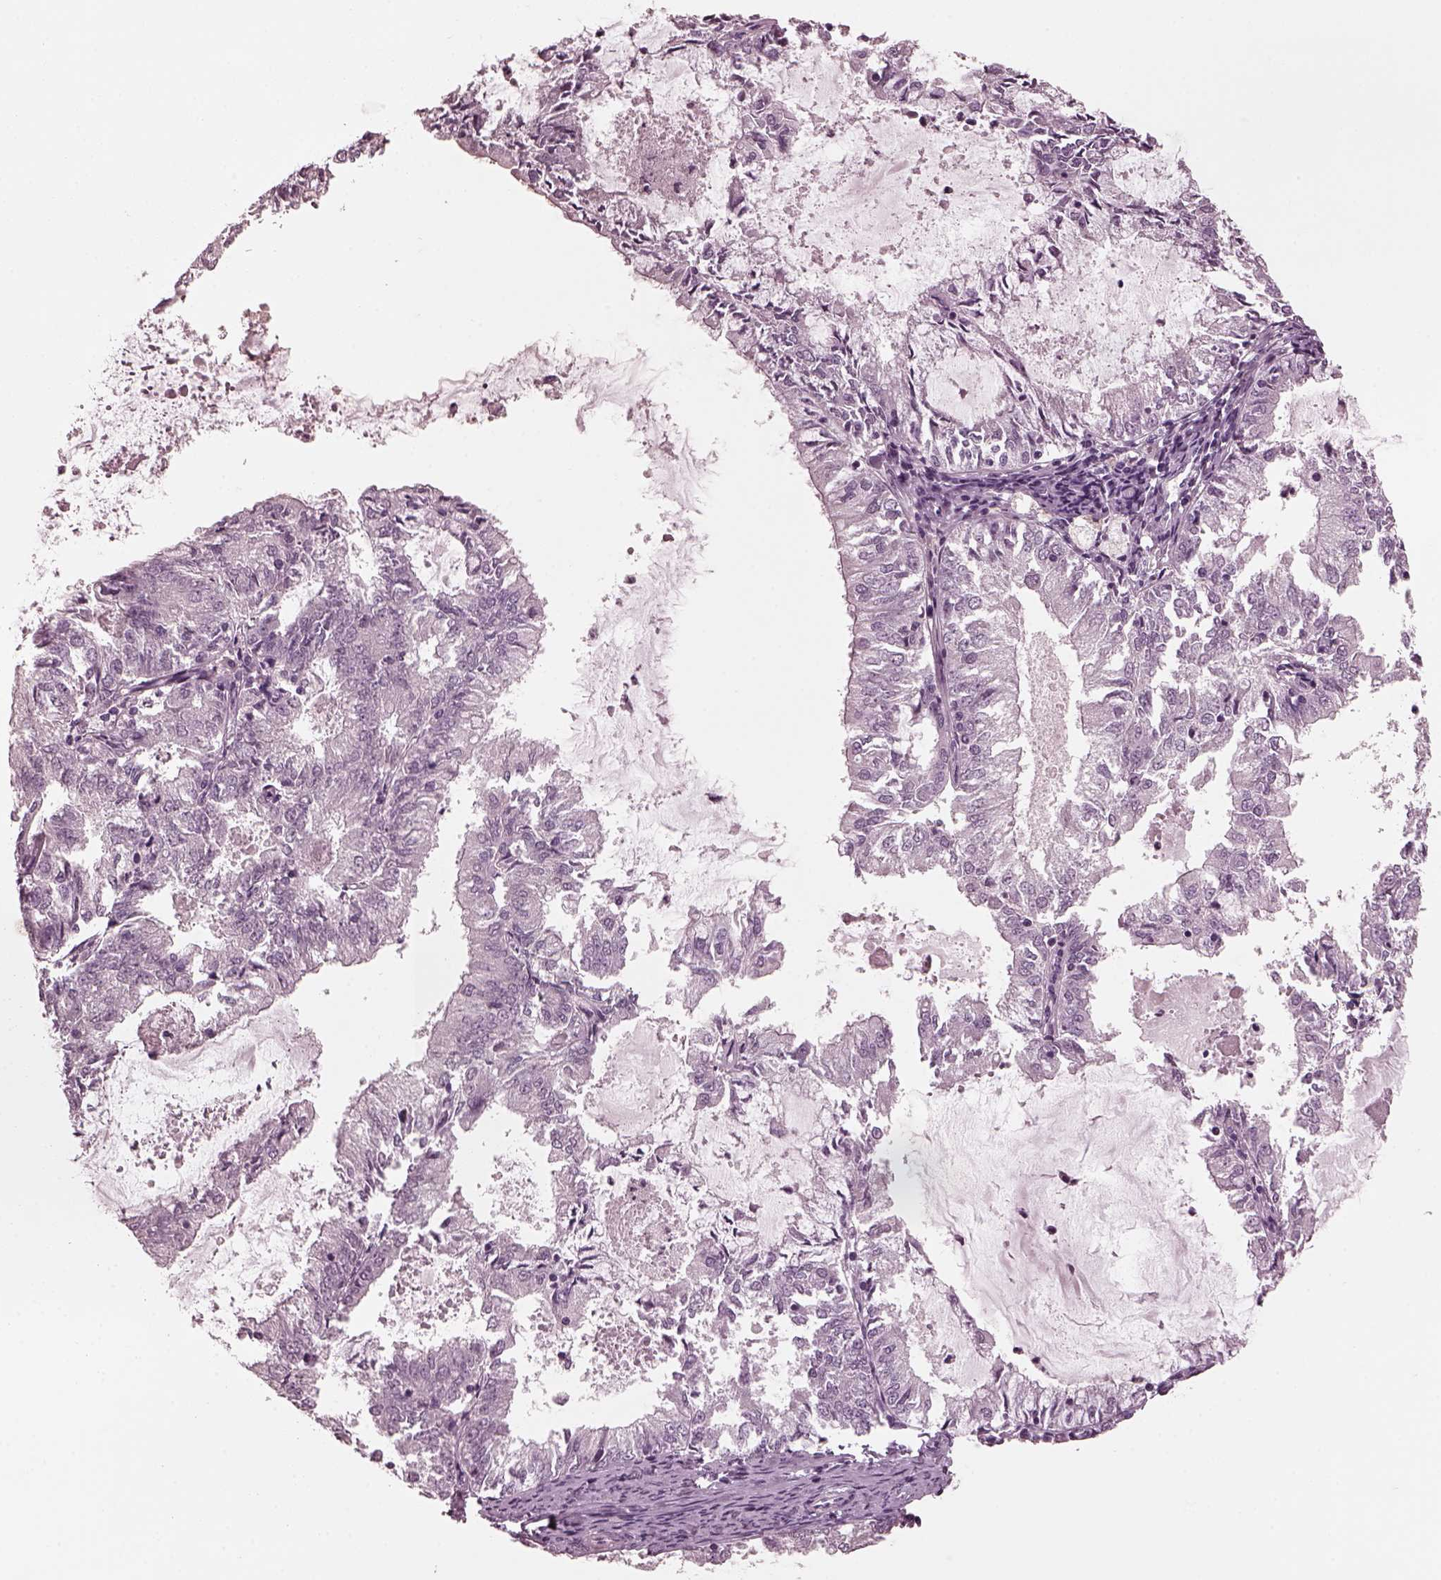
{"staining": {"intensity": "negative", "quantity": "none", "location": "none"}, "tissue": "endometrial cancer", "cell_type": "Tumor cells", "image_type": "cancer", "snomed": [{"axis": "morphology", "description": "Adenocarcinoma, NOS"}, {"axis": "topography", "description": "Endometrium"}], "caption": "Endometrial adenocarcinoma was stained to show a protein in brown. There is no significant expression in tumor cells. The staining was performed using DAB to visualize the protein expression in brown, while the nuclei were stained in blue with hematoxylin (Magnification: 20x).", "gene": "CGA", "patient": {"sex": "female", "age": 57}}